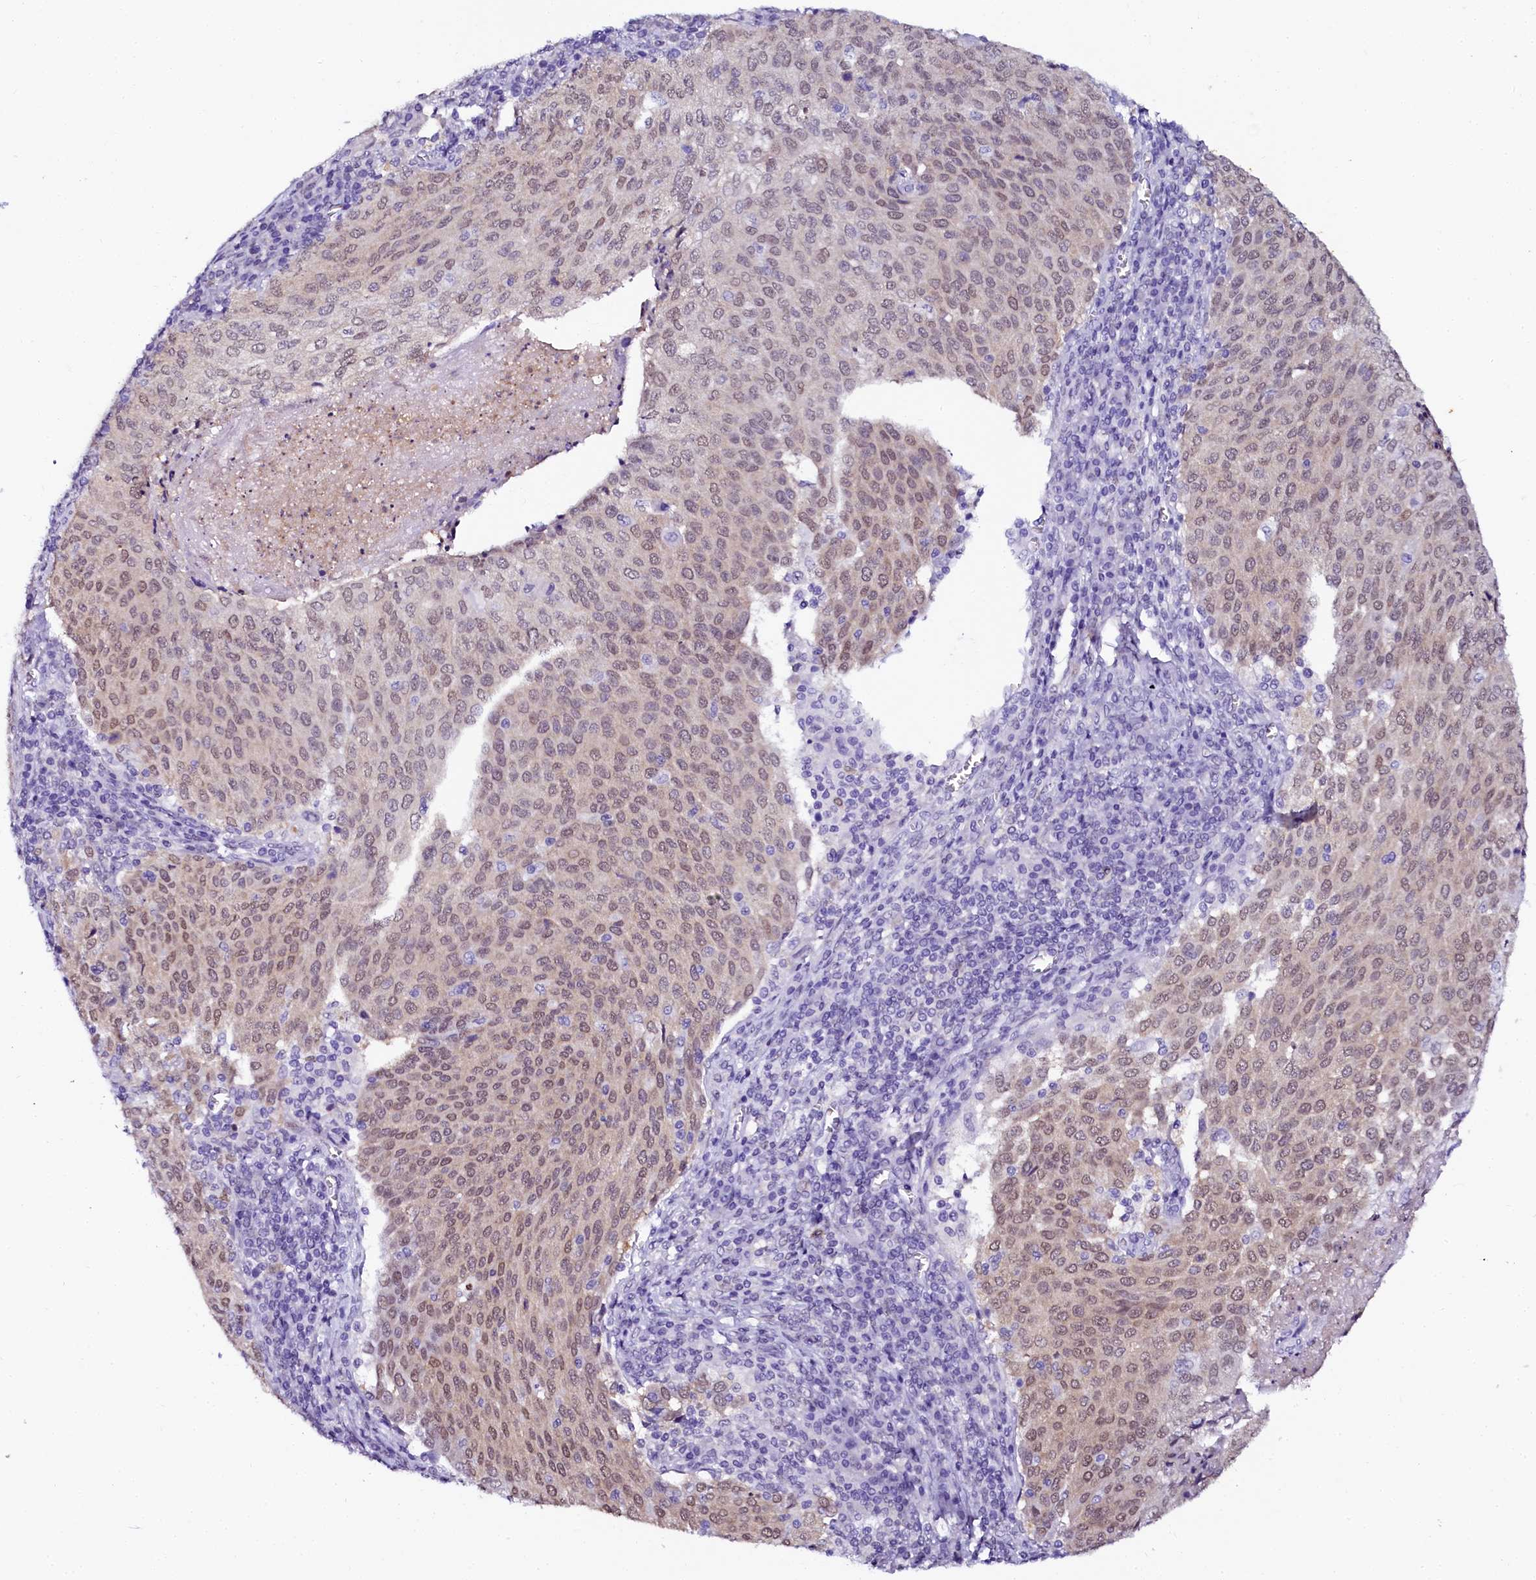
{"staining": {"intensity": "weak", "quantity": ">75%", "location": "nuclear"}, "tissue": "cervical cancer", "cell_type": "Tumor cells", "image_type": "cancer", "snomed": [{"axis": "morphology", "description": "Squamous cell carcinoma, NOS"}, {"axis": "topography", "description": "Cervix"}], "caption": "This micrograph demonstrates immunohistochemistry (IHC) staining of squamous cell carcinoma (cervical), with low weak nuclear staining in approximately >75% of tumor cells.", "gene": "SORD", "patient": {"sex": "female", "age": 46}}